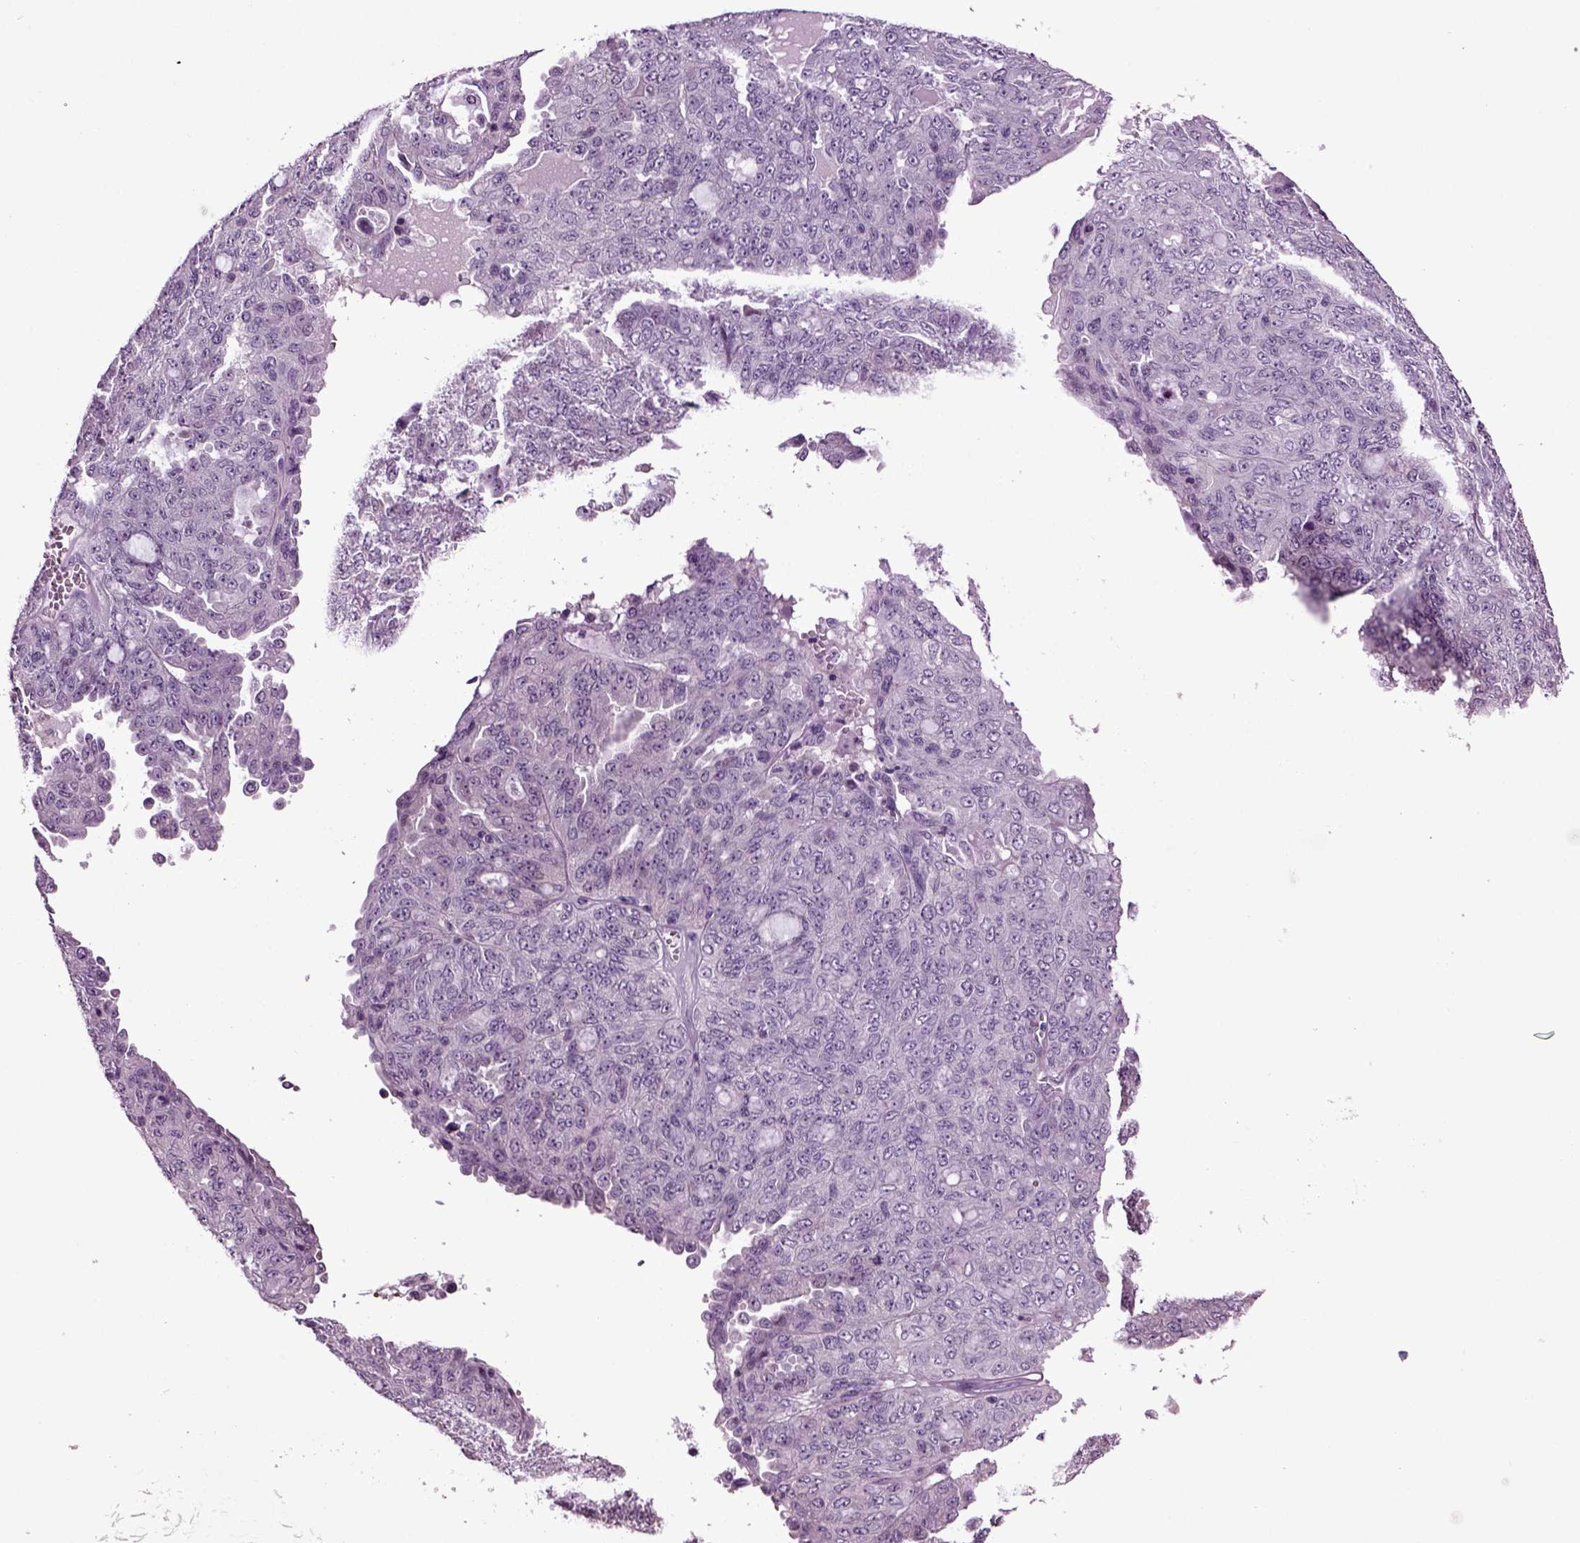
{"staining": {"intensity": "negative", "quantity": "none", "location": "none"}, "tissue": "ovarian cancer", "cell_type": "Tumor cells", "image_type": "cancer", "snomed": [{"axis": "morphology", "description": "Cystadenocarcinoma, serous, NOS"}, {"axis": "topography", "description": "Ovary"}], "caption": "A histopathology image of ovarian cancer (serous cystadenocarcinoma) stained for a protein demonstrates no brown staining in tumor cells. (Stains: DAB immunohistochemistry with hematoxylin counter stain, Microscopy: brightfield microscopy at high magnification).", "gene": "PLCH2", "patient": {"sex": "female", "age": 71}}